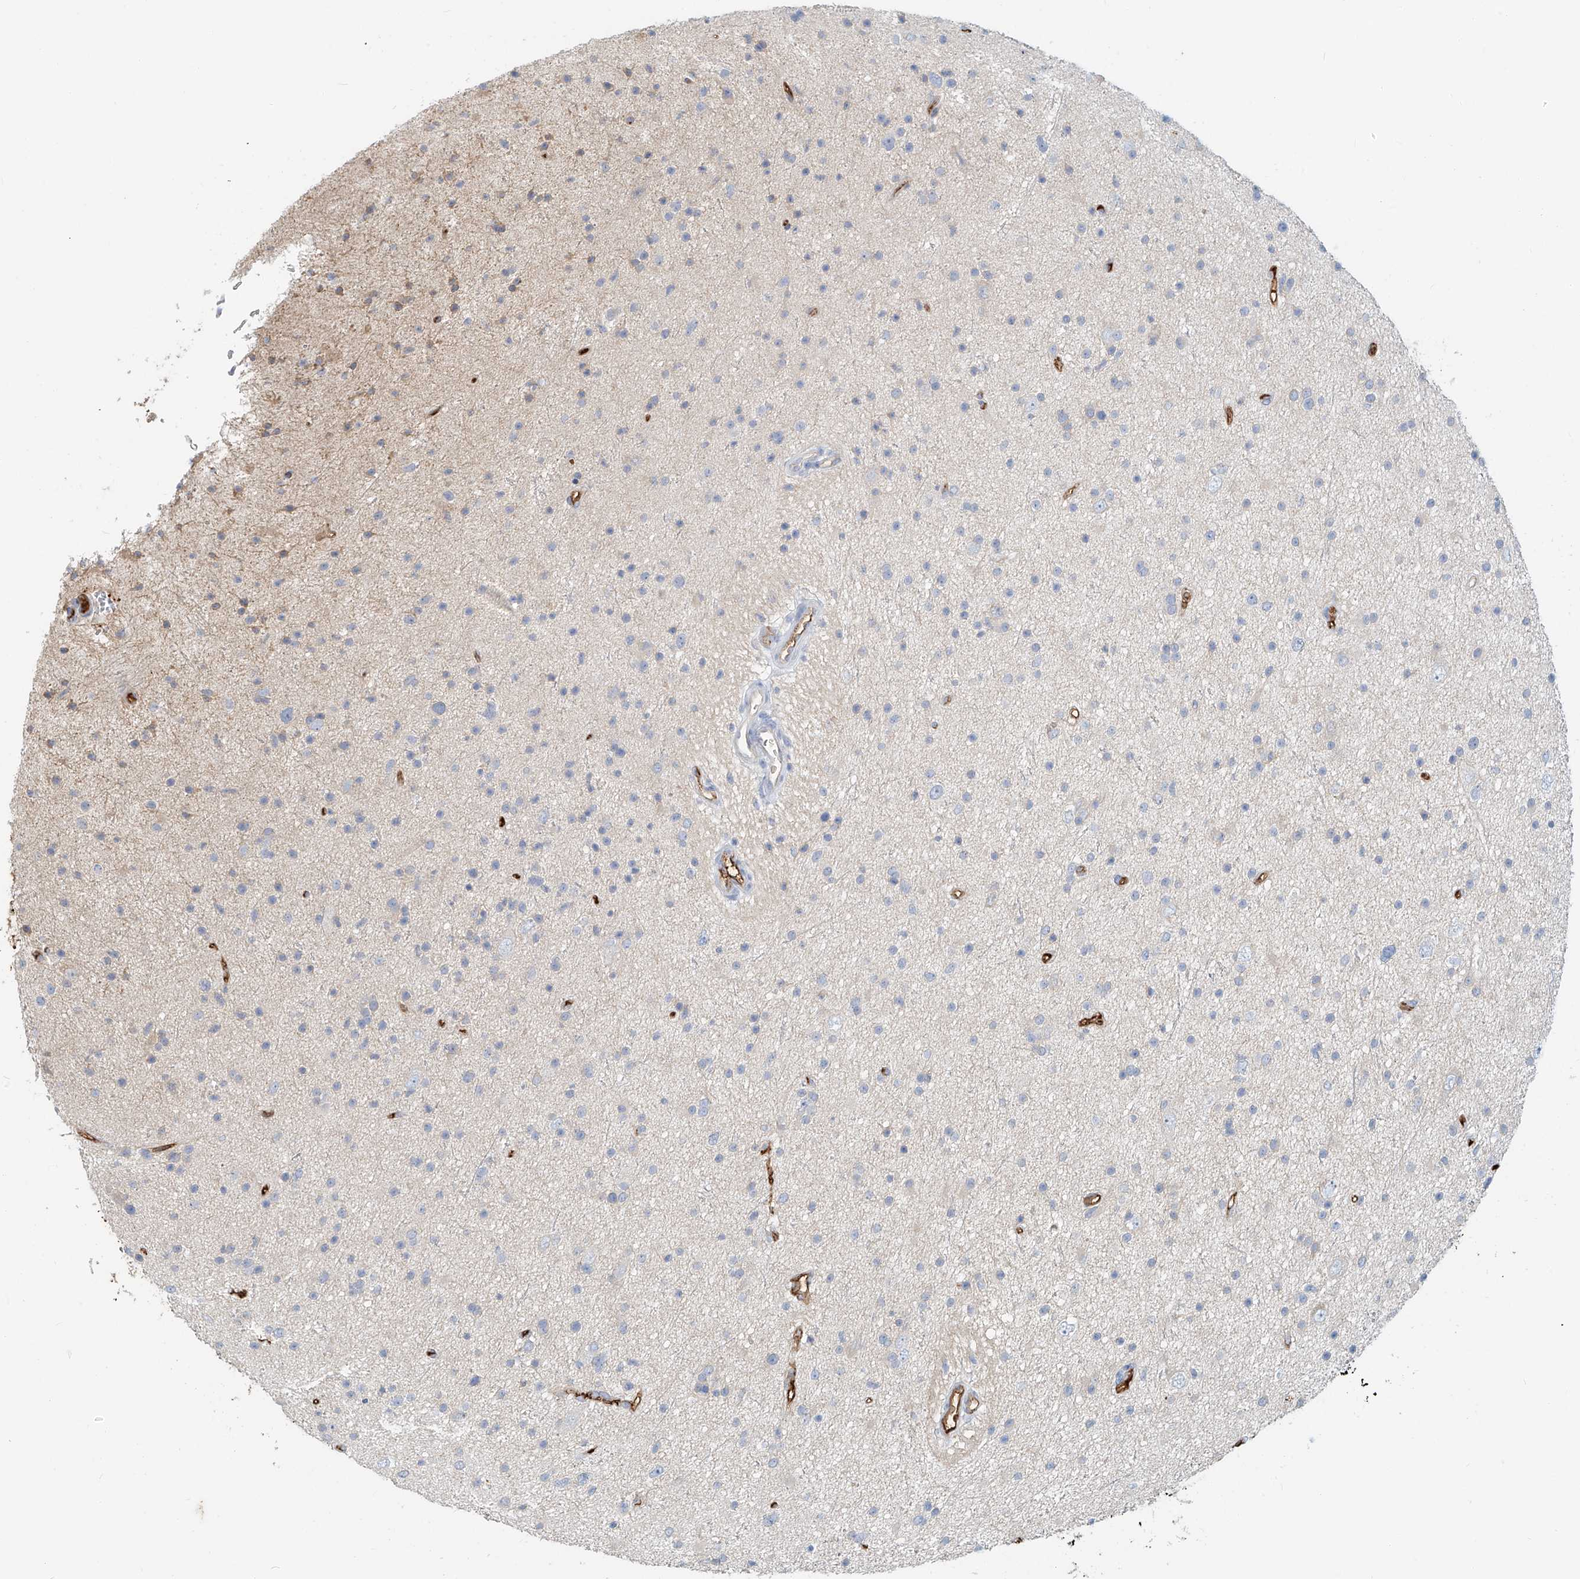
{"staining": {"intensity": "negative", "quantity": "none", "location": "none"}, "tissue": "glioma", "cell_type": "Tumor cells", "image_type": "cancer", "snomed": [{"axis": "morphology", "description": "Glioma, malignant, Low grade"}, {"axis": "topography", "description": "Cerebral cortex"}], "caption": "Image shows no significant protein positivity in tumor cells of glioma. (DAB immunohistochemistry (IHC) visualized using brightfield microscopy, high magnification).", "gene": "ZFP30", "patient": {"sex": "female", "age": 39}}